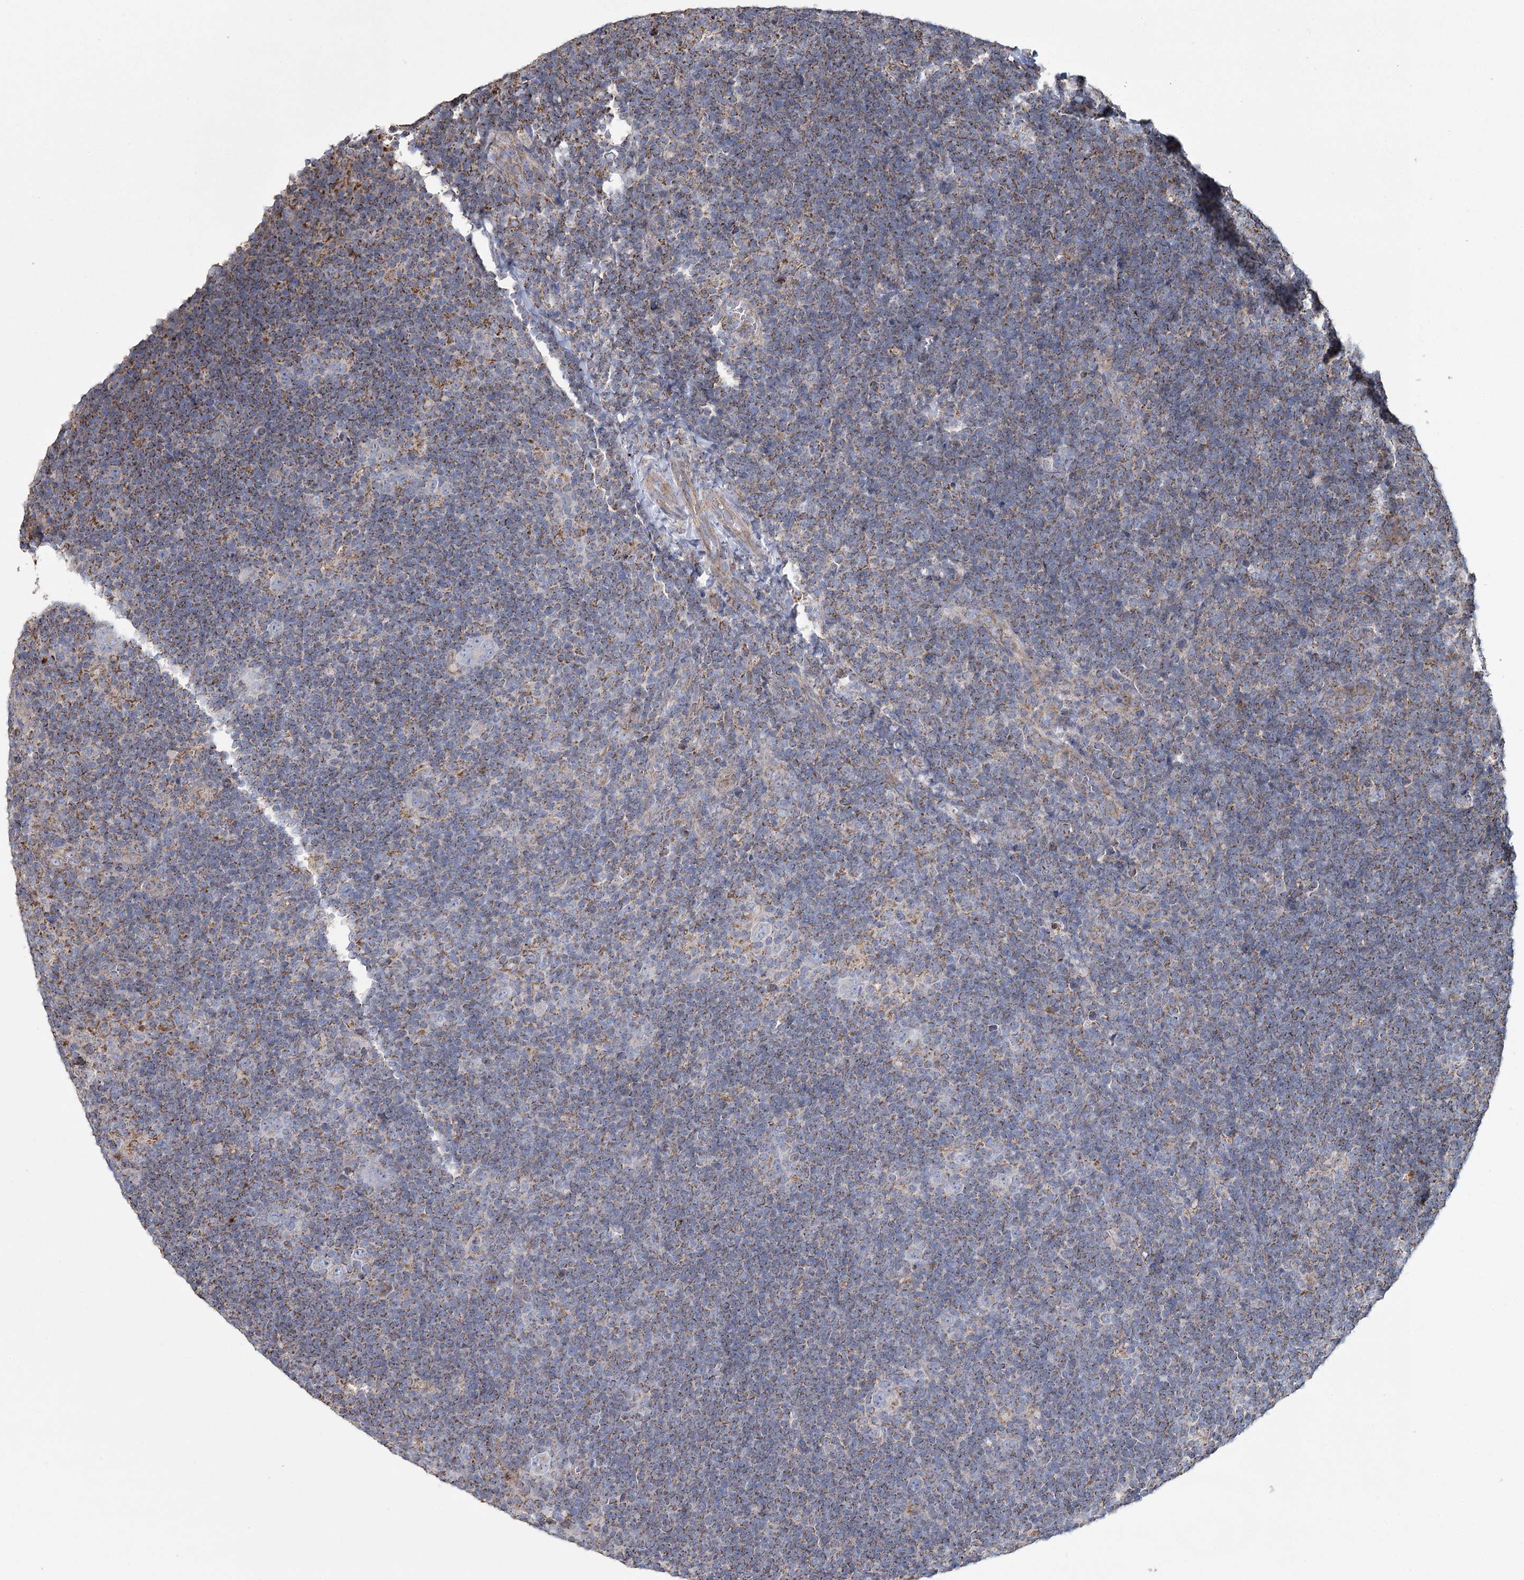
{"staining": {"intensity": "negative", "quantity": "none", "location": "none"}, "tissue": "lymphoma", "cell_type": "Tumor cells", "image_type": "cancer", "snomed": [{"axis": "morphology", "description": "Hodgkin's disease, NOS"}, {"axis": "topography", "description": "Lymph node"}], "caption": "DAB immunohistochemical staining of Hodgkin's disease demonstrates no significant expression in tumor cells.", "gene": "RANBP3L", "patient": {"sex": "female", "age": 57}}